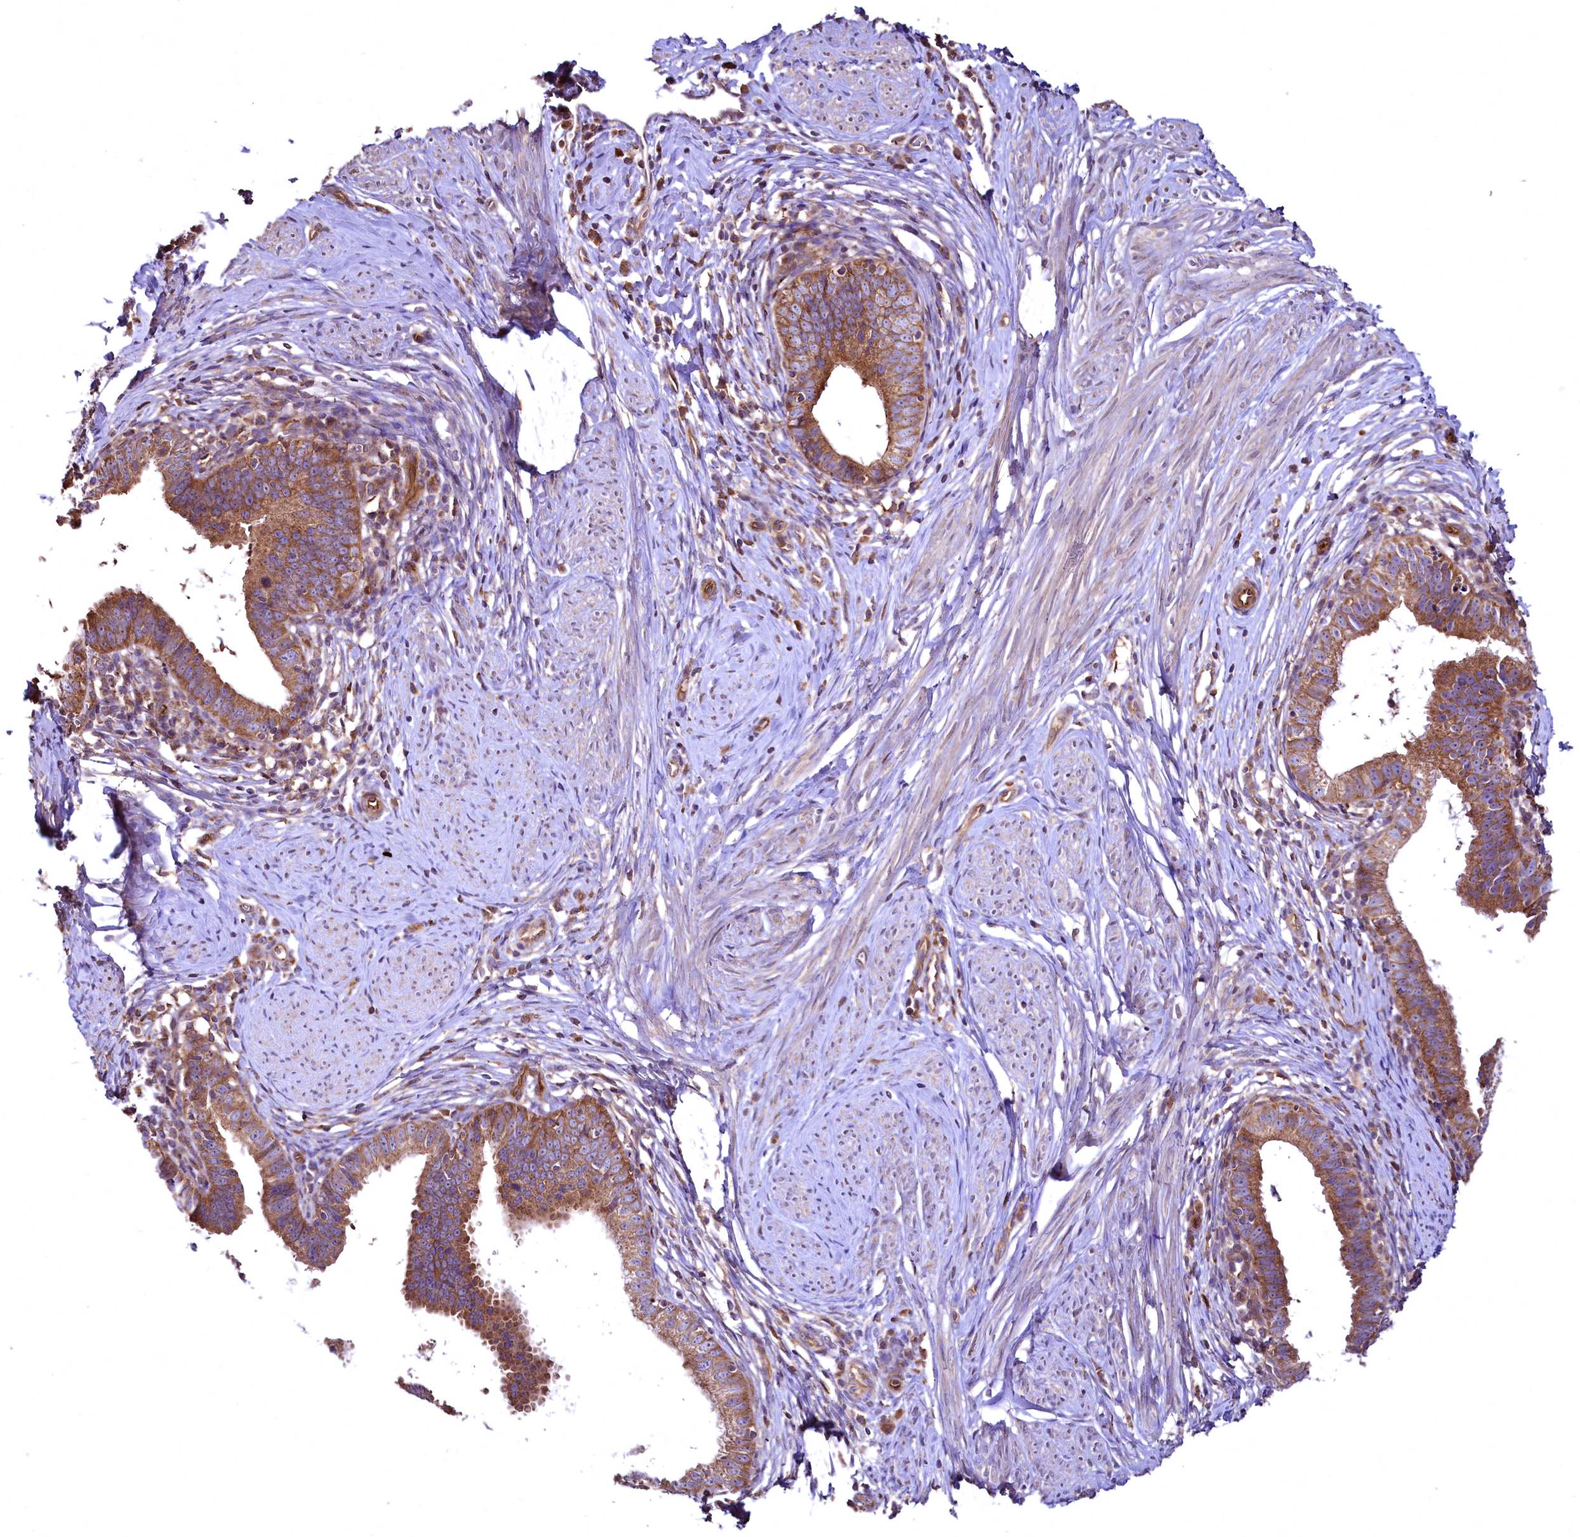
{"staining": {"intensity": "moderate", "quantity": ">75%", "location": "cytoplasmic/membranous"}, "tissue": "cervical cancer", "cell_type": "Tumor cells", "image_type": "cancer", "snomed": [{"axis": "morphology", "description": "Adenocarcinoma, NOS"}, {"axis": "topography", "description": "Cervix"}], "caption": "Human cervical cancer stained with a protein marker reveals moderate staining in tumor cells.", "gene": "TBCEL", "patient": {"sex": "female", "age": 36}}